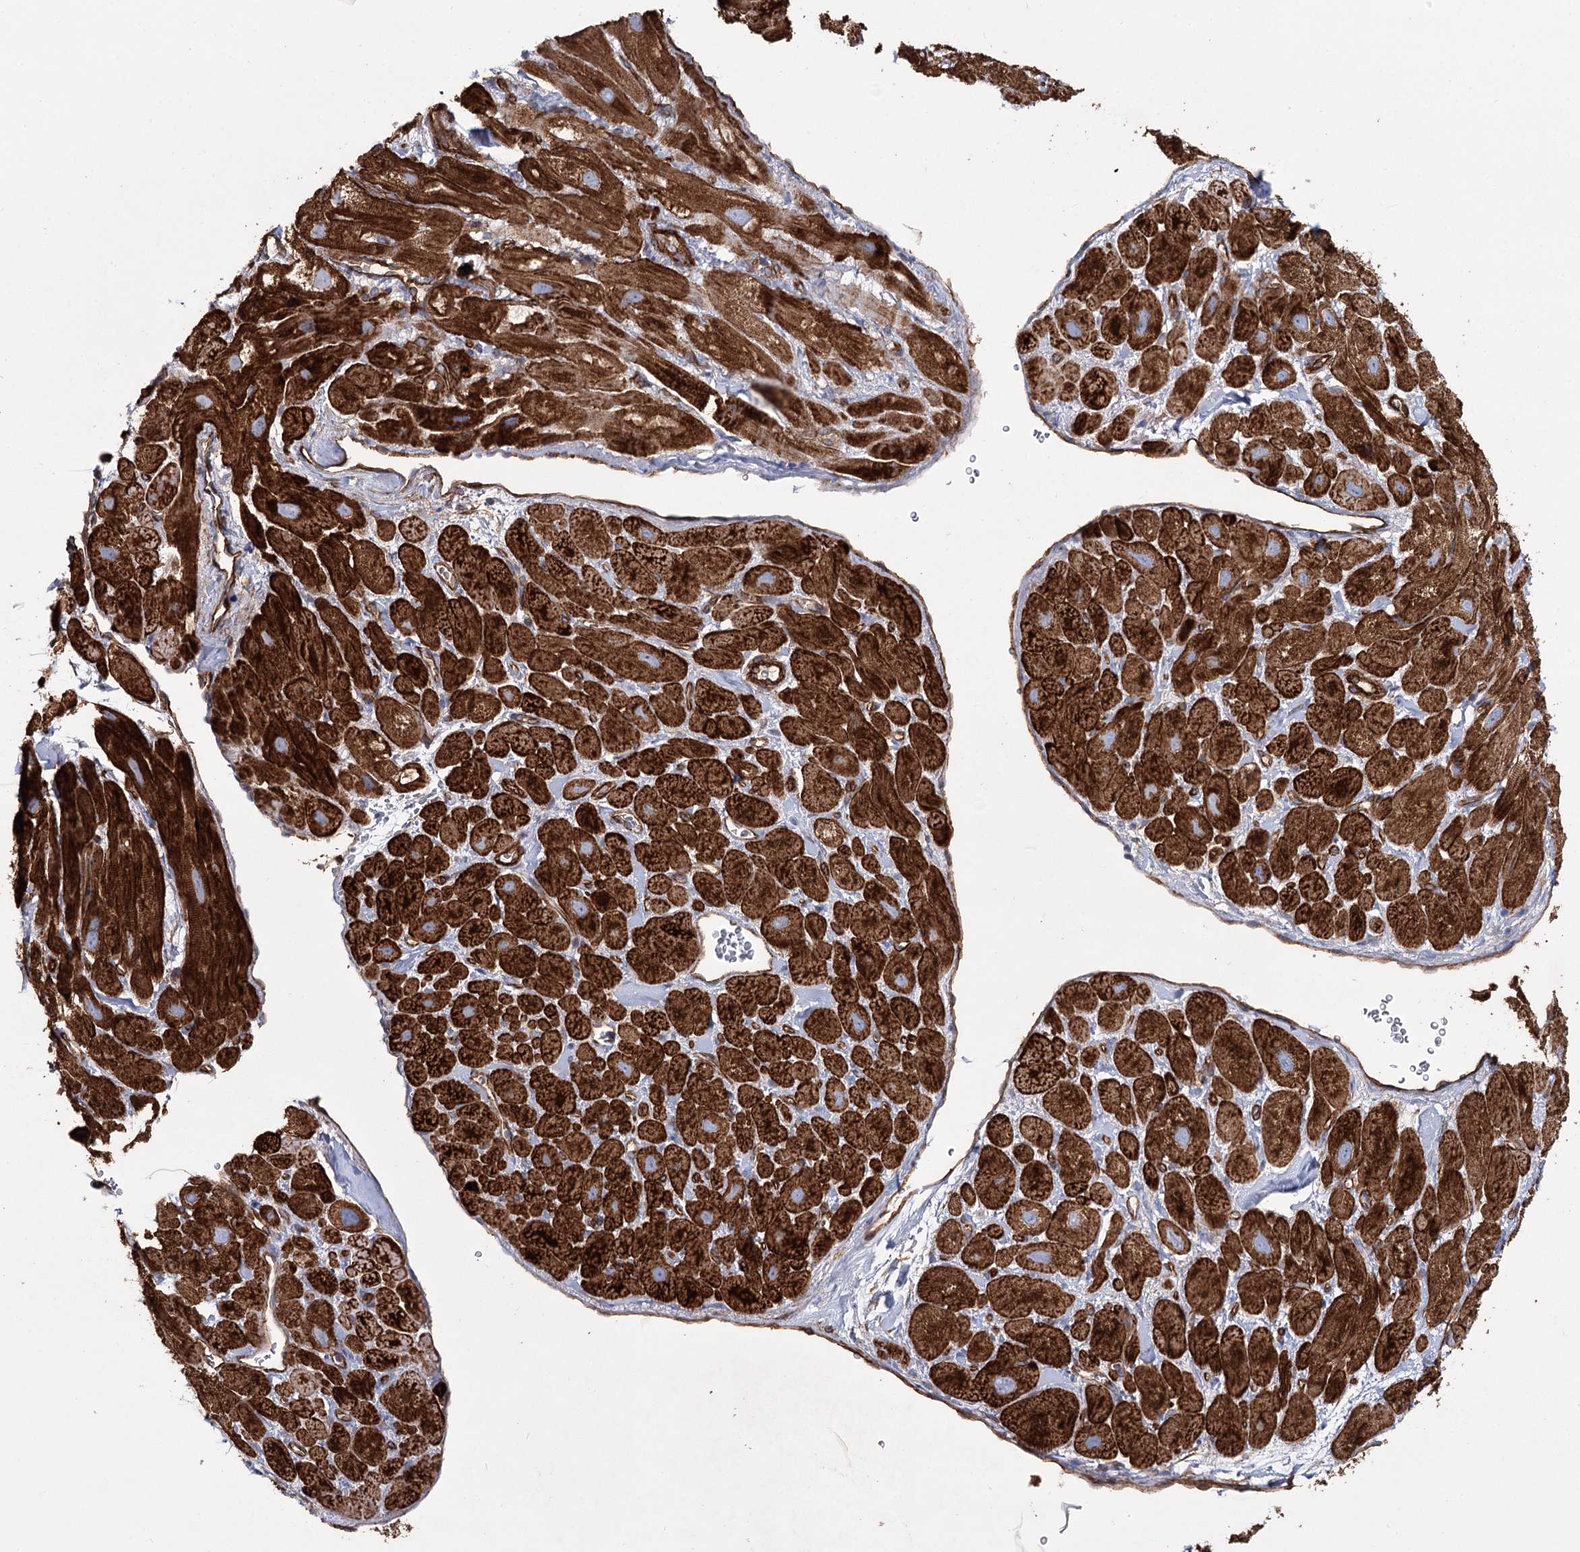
{"staining": {"intensity": "strong", "quantity": ">75%", "location": "cytoplasmic/membranous"}, "tissue": "heart muscle", "cell_type": "Cardiomyocytes", "image_type": "normal", "snomed": [{"axis": "morphology", "description": "Normal tissue, NOS"}, {"axis": "topography", "description": "Heart"}], "caption": "Heart muscle stained with DAB (3,3'-diaminobenzidine) immunohistochemistry exhibits high levels of strong cytoplasmic/membranous positivity in approximately >75% of cardiomyocytes.", "gene": "TMEM164", "patient": {"sex": "male", "age": 49}}